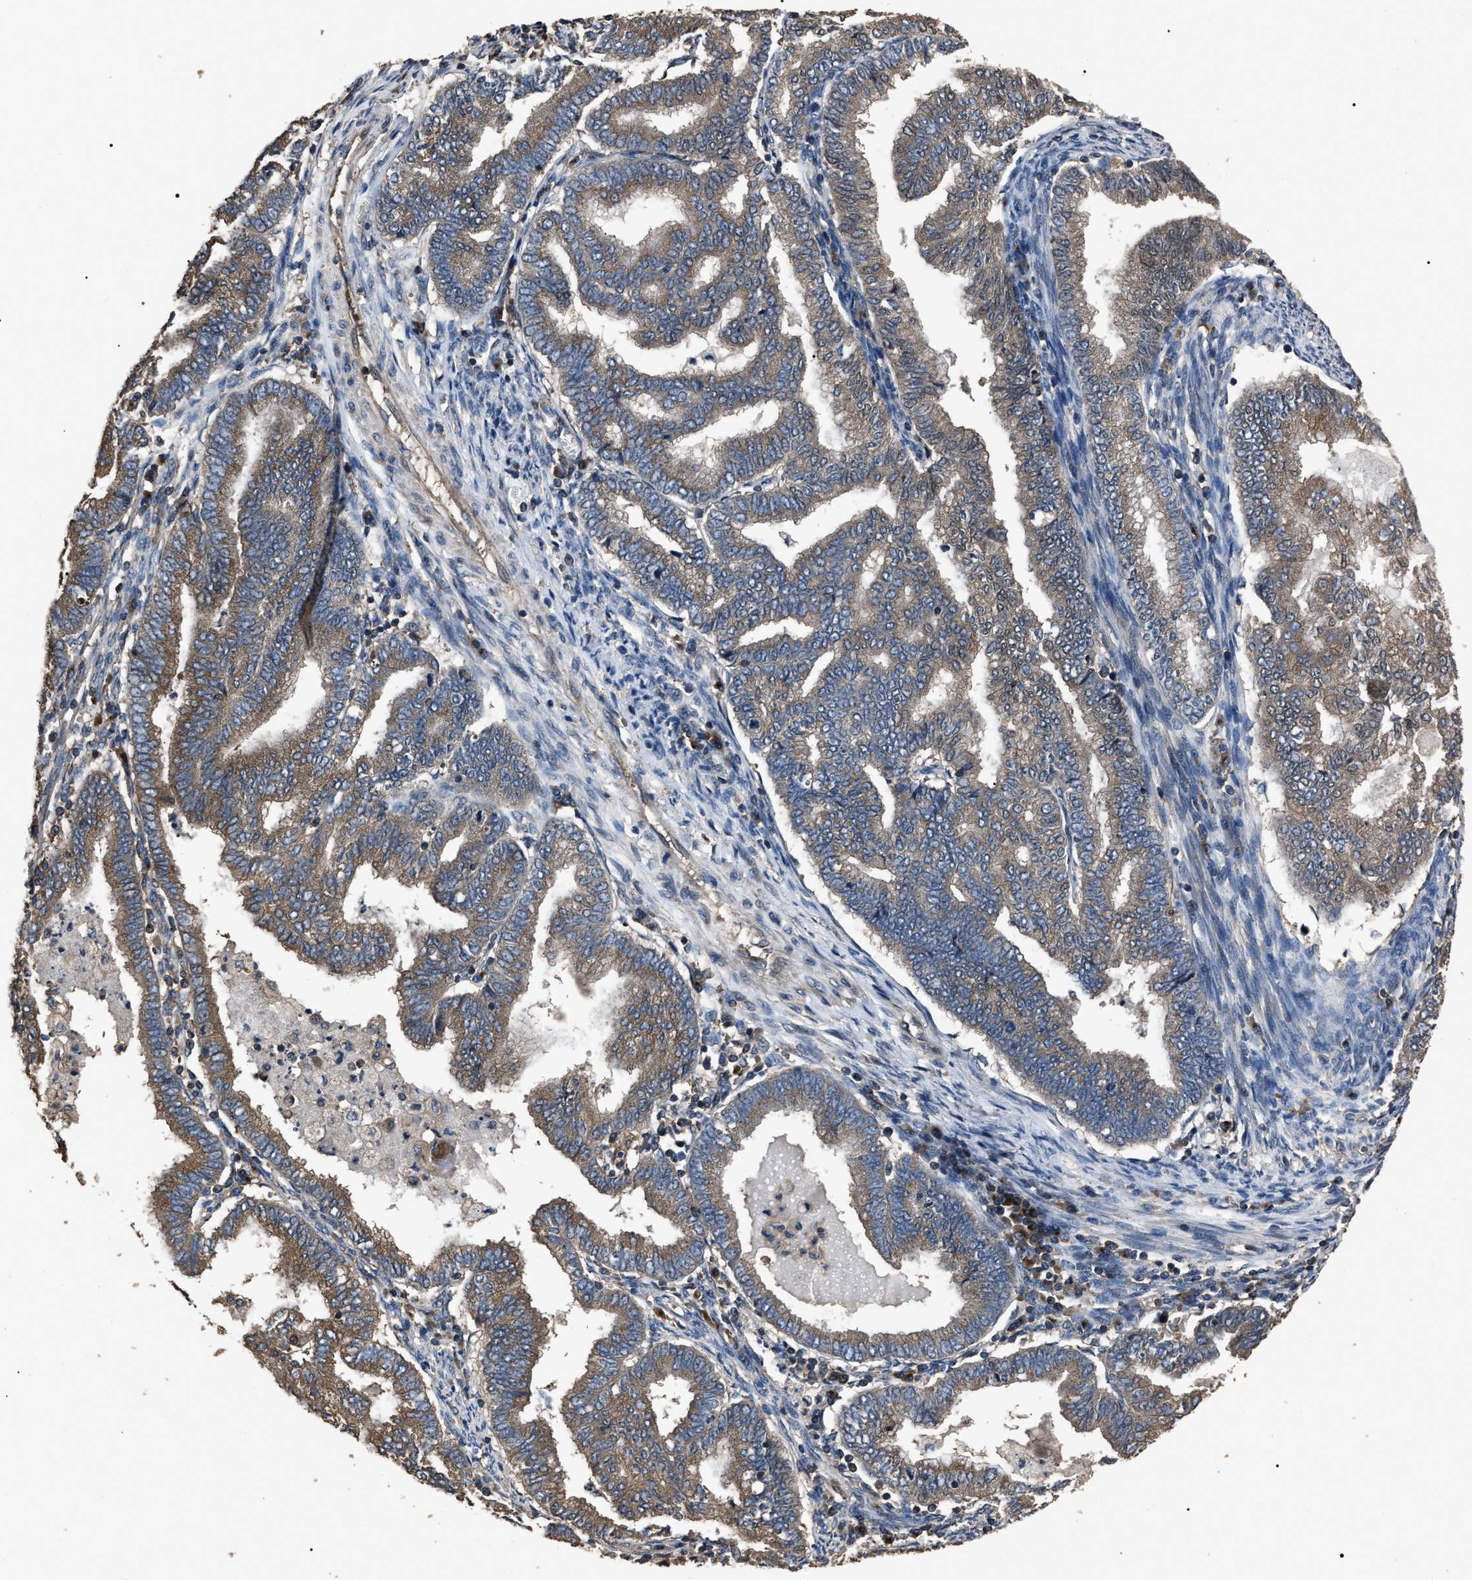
{"staining": {"intensity": "moderate", "quantity": ">75%", "location": "cytoplasmic/membranous"}, "tissue": "endometrial cancer", "cell_type": "Tumor cells", "image_type": "cancer", "snomed": [{"axis": "morphology", "description": "Polyp, NOS"}, {"axis": "morphology", "description": "Adenocarcinoma, NOS"}, {"axis": "morphology", "description": "Adenoma, NOS"}, {"axis": "topography", "description": "Endometrium"}], "caption": "A photomicrograph showing moderate cytoplasmic/membranous staining in approximately >75% of tumor cells in adenocarcinoma (endometrial), as visualized by brown immunohistochemical staining.", "gene": "RNF216", "patient": {"sex": "female", "age": 79}}